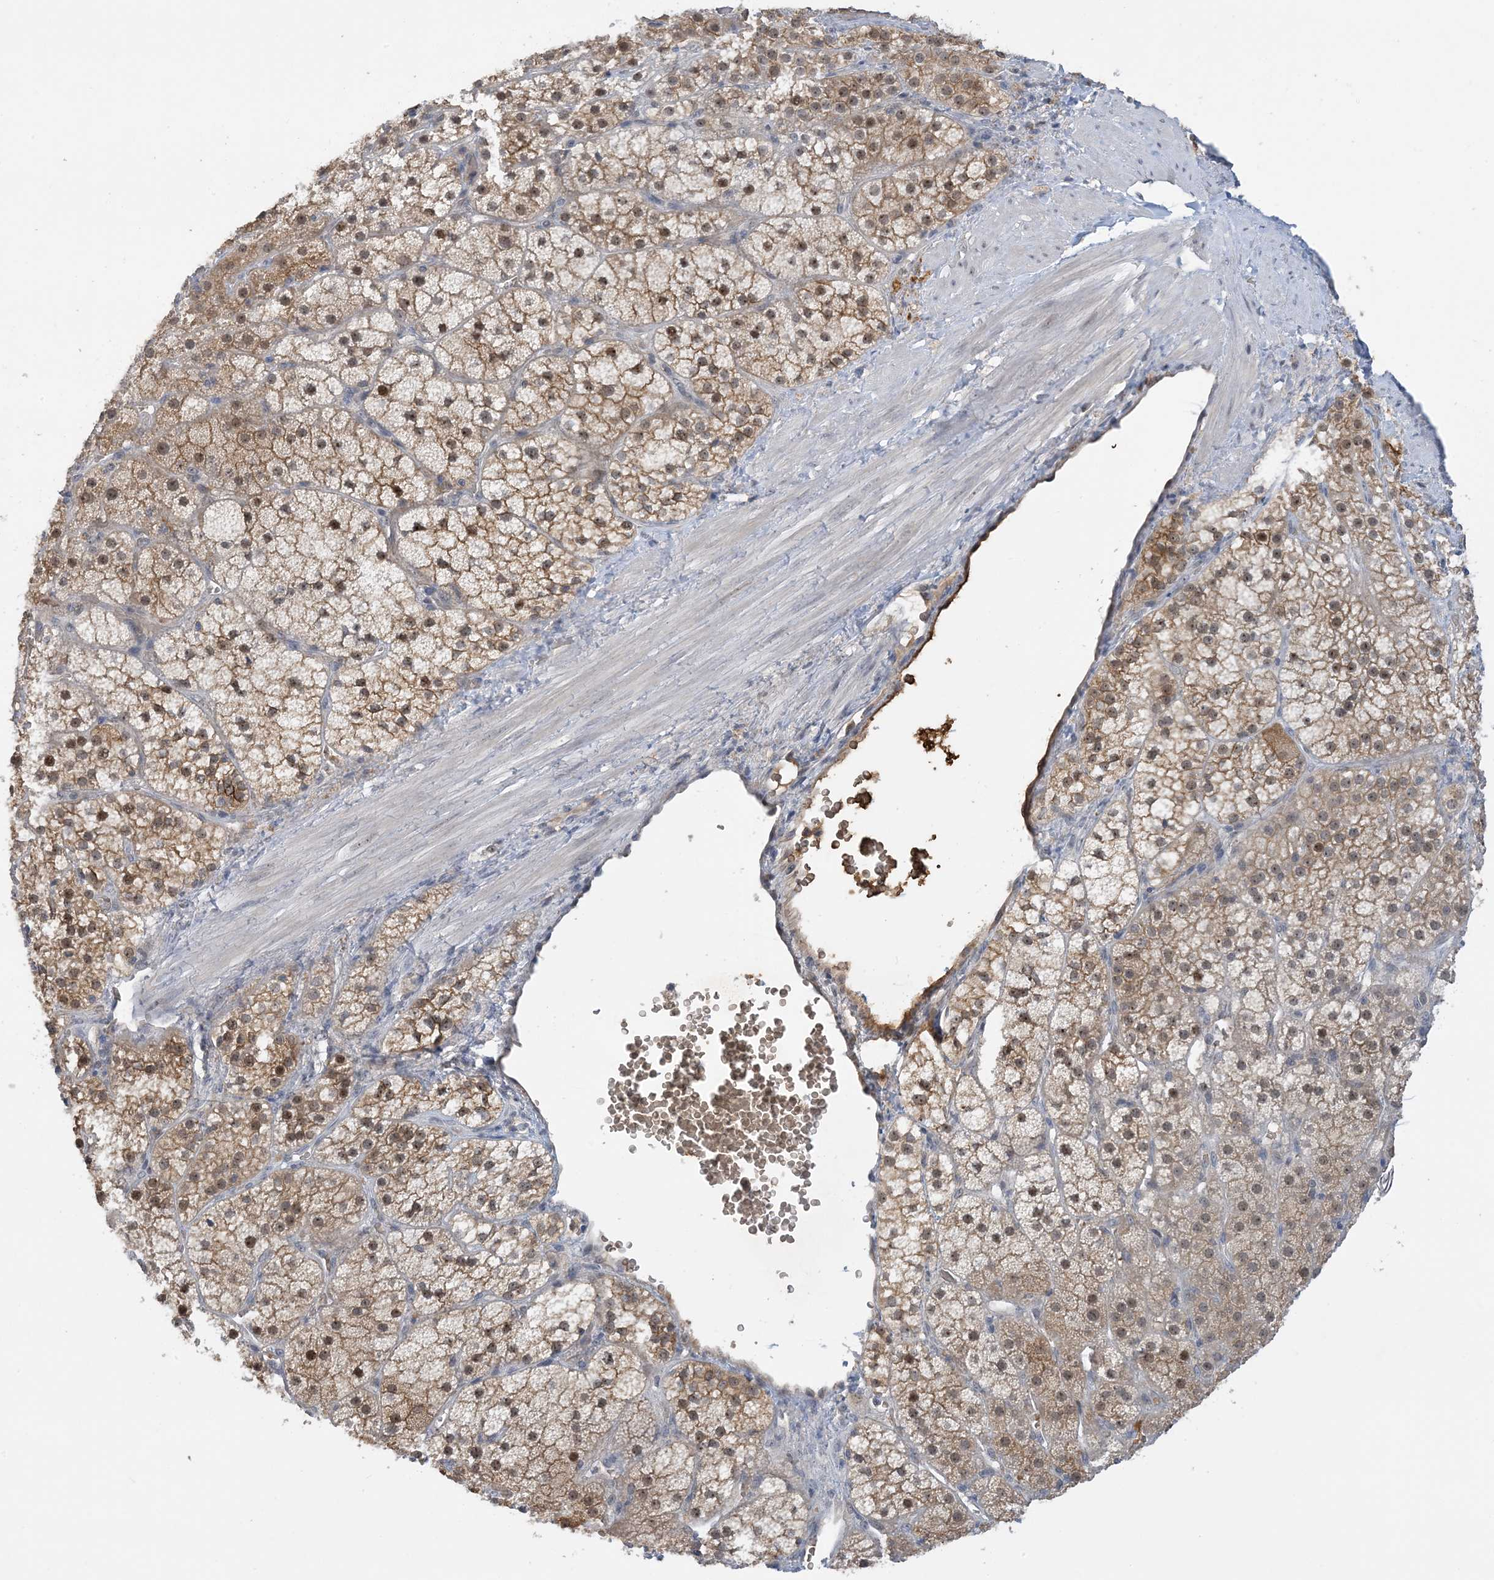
{"staining": {"intensity": "moderate", "quantity": ">75%", "location": "cytoplasmic/membranous,nuclear"}, "tissue": "adrenal gland", "cell_type": "Glandular cells", "image_type": "normal", "snomed": [{"axis": "morphology", "description": "Normal tissue, NOS"}, {"axis": "topography", "description": "Adrenal gland"}], "caption": "Glandular cells display medium levels of moderate cytoplasmic/membranous,nuclear positivity in approximately >75% of cells in unremarkable adrenal gland.", "gene": "UBE2E1", "patient": {"sex": "male", "age": 57}}